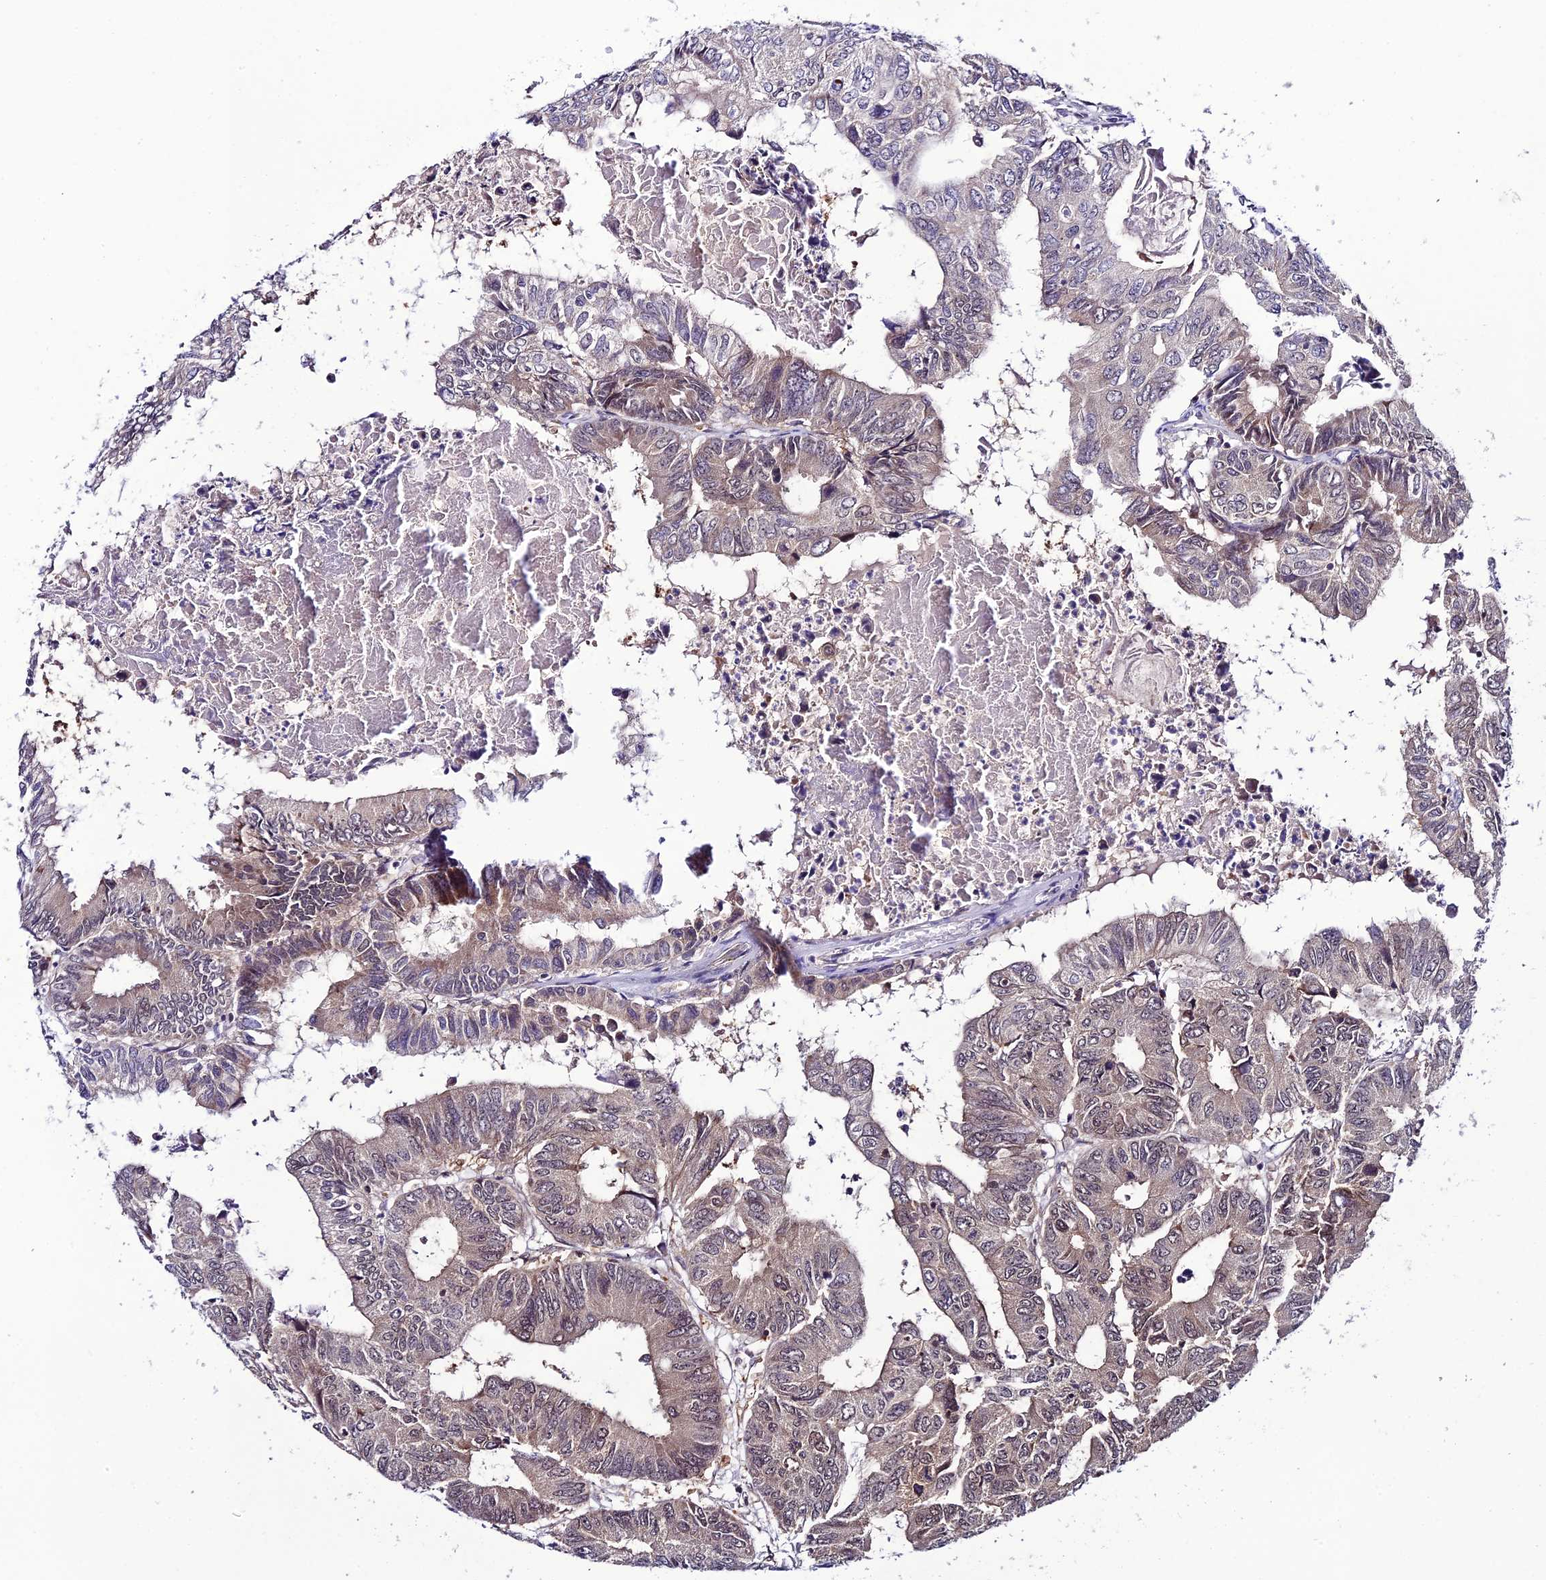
{"staining": {"intensity": "moderate", "quantity": "25%-75%", "location": "cytoplasmic/membranous"}, "tissue": "colorectal cancer", "cell_type": "Tumor cells", "image_type": "cancer", "snomed": [{"axis": "morphology", "description": "Adenocarcinoma, NOS"}, {"axis": "topography", "description": "Colon"}], "caption": "A high-resolution histopathology image shows immunohistochemistry (IHC) staining of colorectal adenocarcinoma, which displays moderate cytoplasmic/membranous expression in about 25%-75% of tumor cells. The staining was performed using DAB (3,3'-diaminobenzidine) to visualize the protein expression in brown, while the nuclei were stained in blue with hematoxylin (Magnification: 20x).", "gene": "TRIM40", "patient": {"sex": "male", "age": 85}}